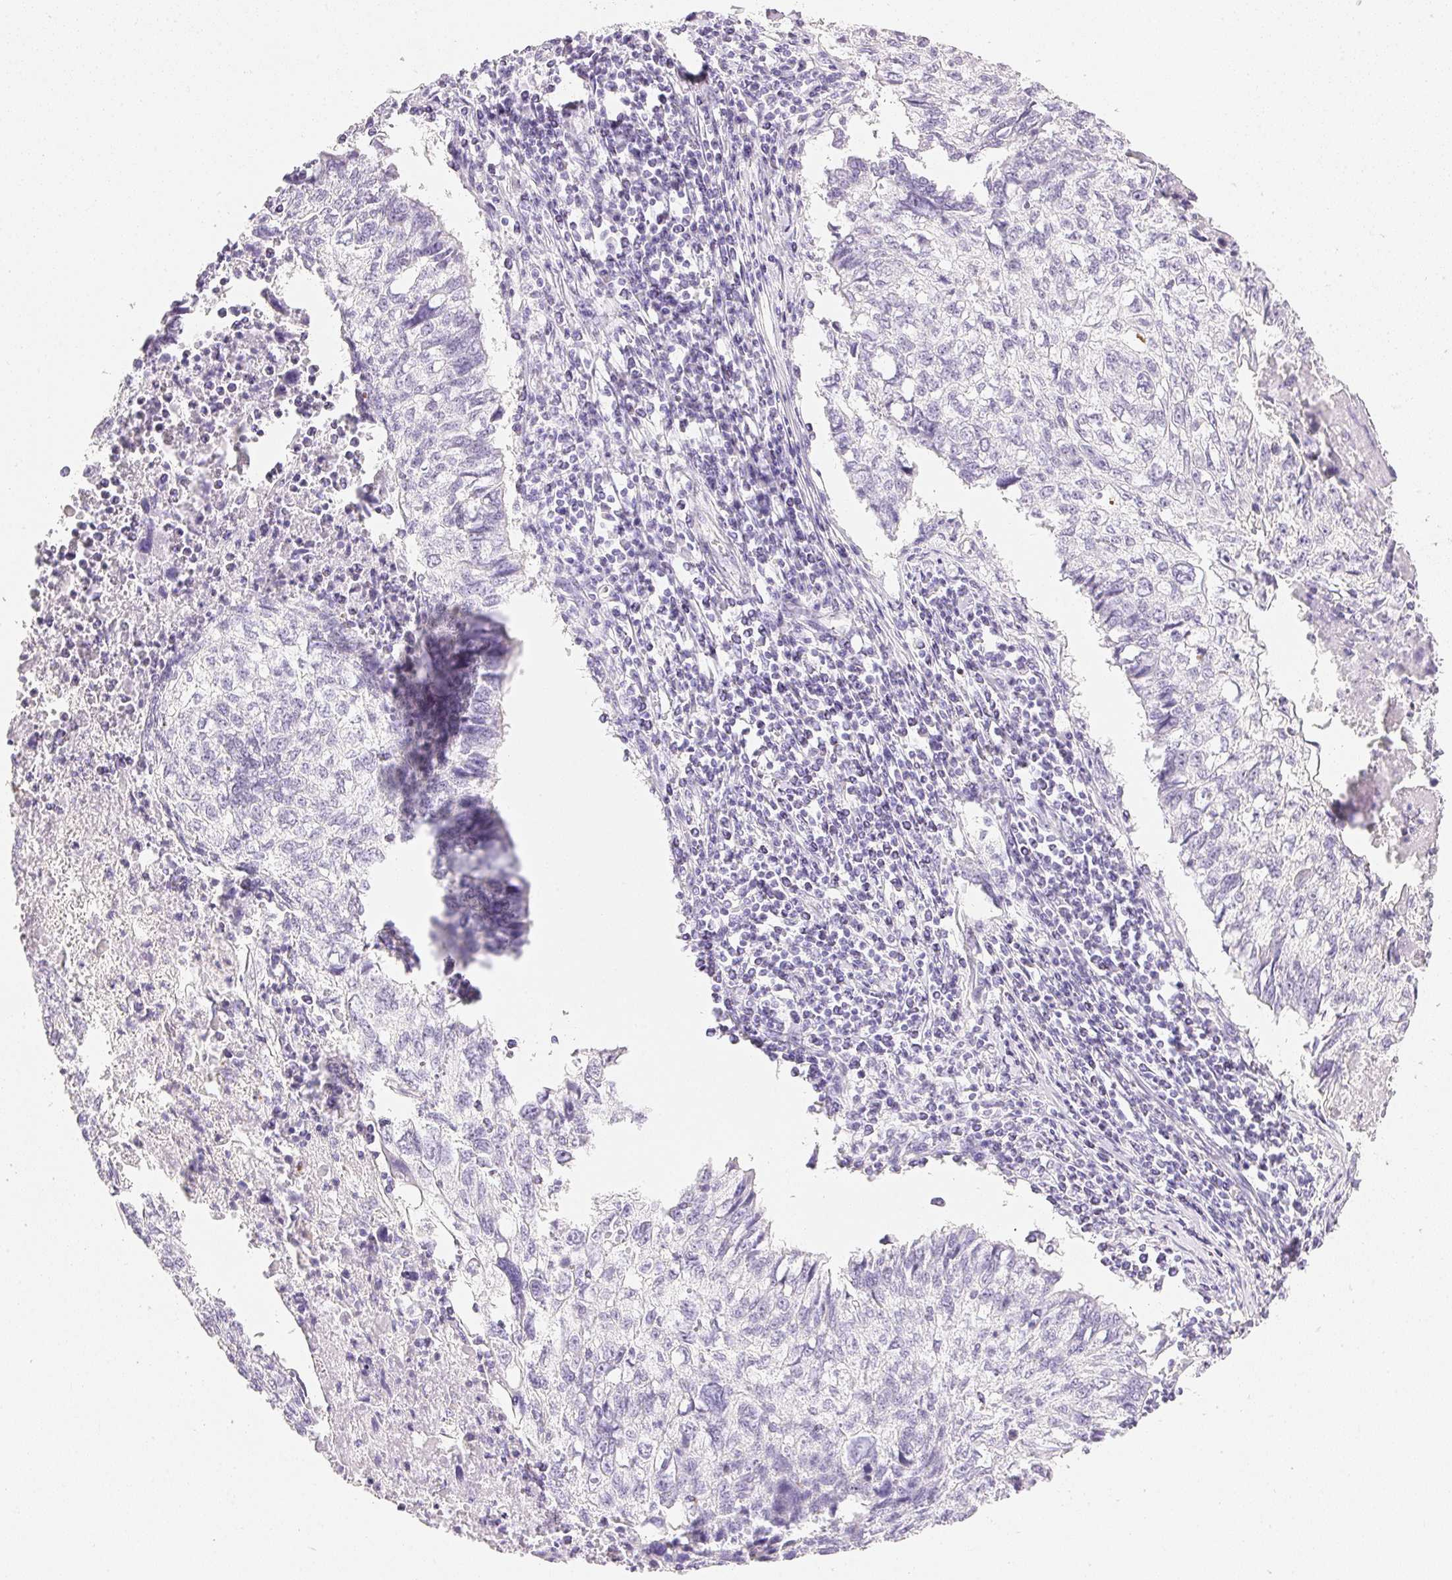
{"staining": {"intensity": "negative", "quantity": "none", "location": "none"}, "tissue": "lung cancer", "cell_type": "Tumor cells", "image_type": "cancer", "snomed": [{"axis": "morphology", "description": "Normal morphology"}, {"axis": "morphology", "description": "Aneuploidy"}, {"axis": "morphology", "description": "Squamous cell carcinoma, NOS"}, {"axis": "topography", "description": "Lymph node"}, {"axis": "topography", "description": "Lung"}], "caption": "Immunohistochemical staining of human lung cancer reveals no significant staining in tumor cells.", "gene": "KCNE2", "patient": {"sex": "female", "age": 76}}